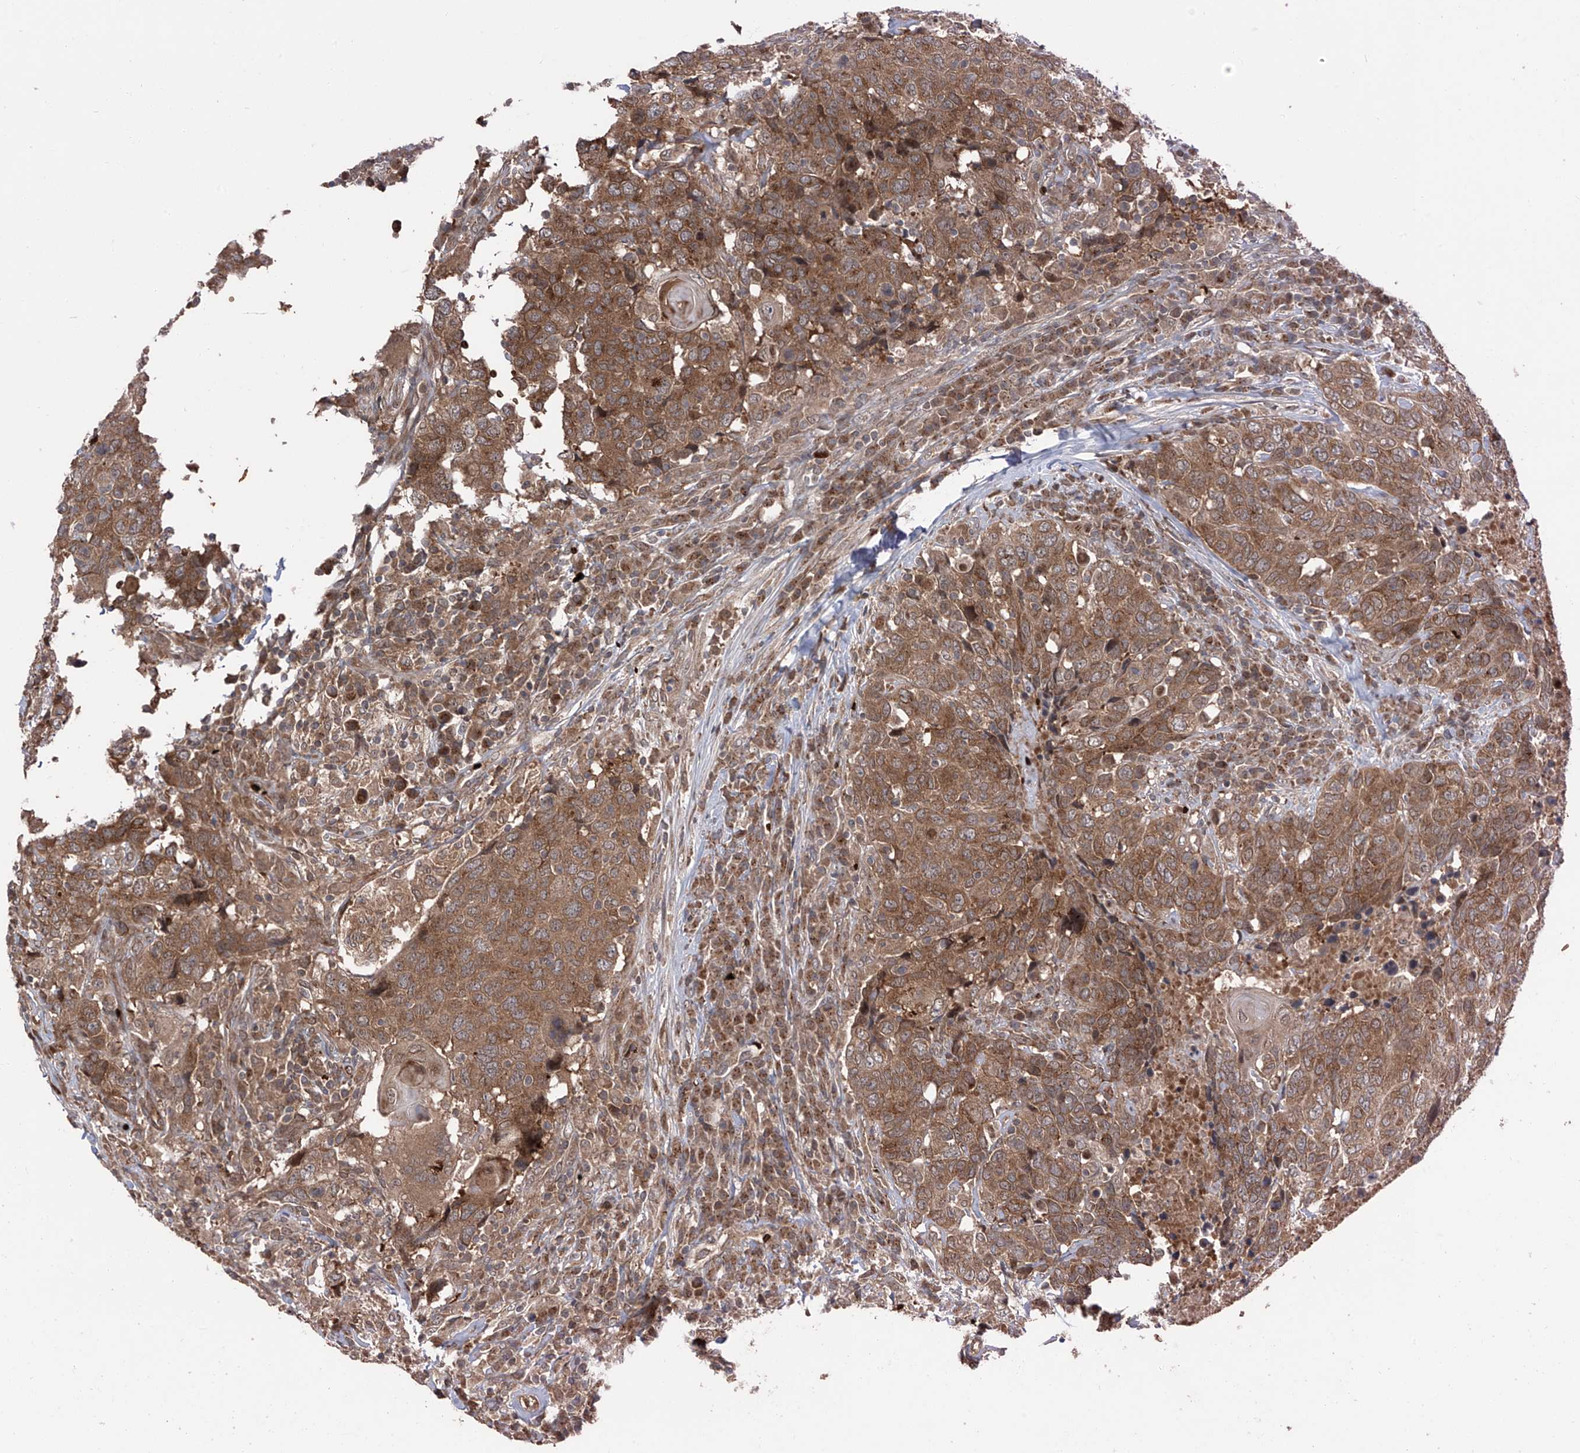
{"staining": {"intensity": "moderate", "quantity": ">75%", "location": "cytoplasmic/membranous"}, "tissue": "head and neck cancer", "cell_type": "Tumor cells", "image_type": "cancer", "snomed": [{"axis": "morphology", "description": "Squamous cell carcinoma, NOS"}, {"axis": "topography", "description": "Head-Neck"}], "caption": "This is a photomicrograph of immunohistochemistry staining of head and neck cancer, which shows moderate staining in the cytoplasmic/membranous of tumor cells.", "gene": "ZDHHC9", "patient": {"sex": "male", "age": 66}}